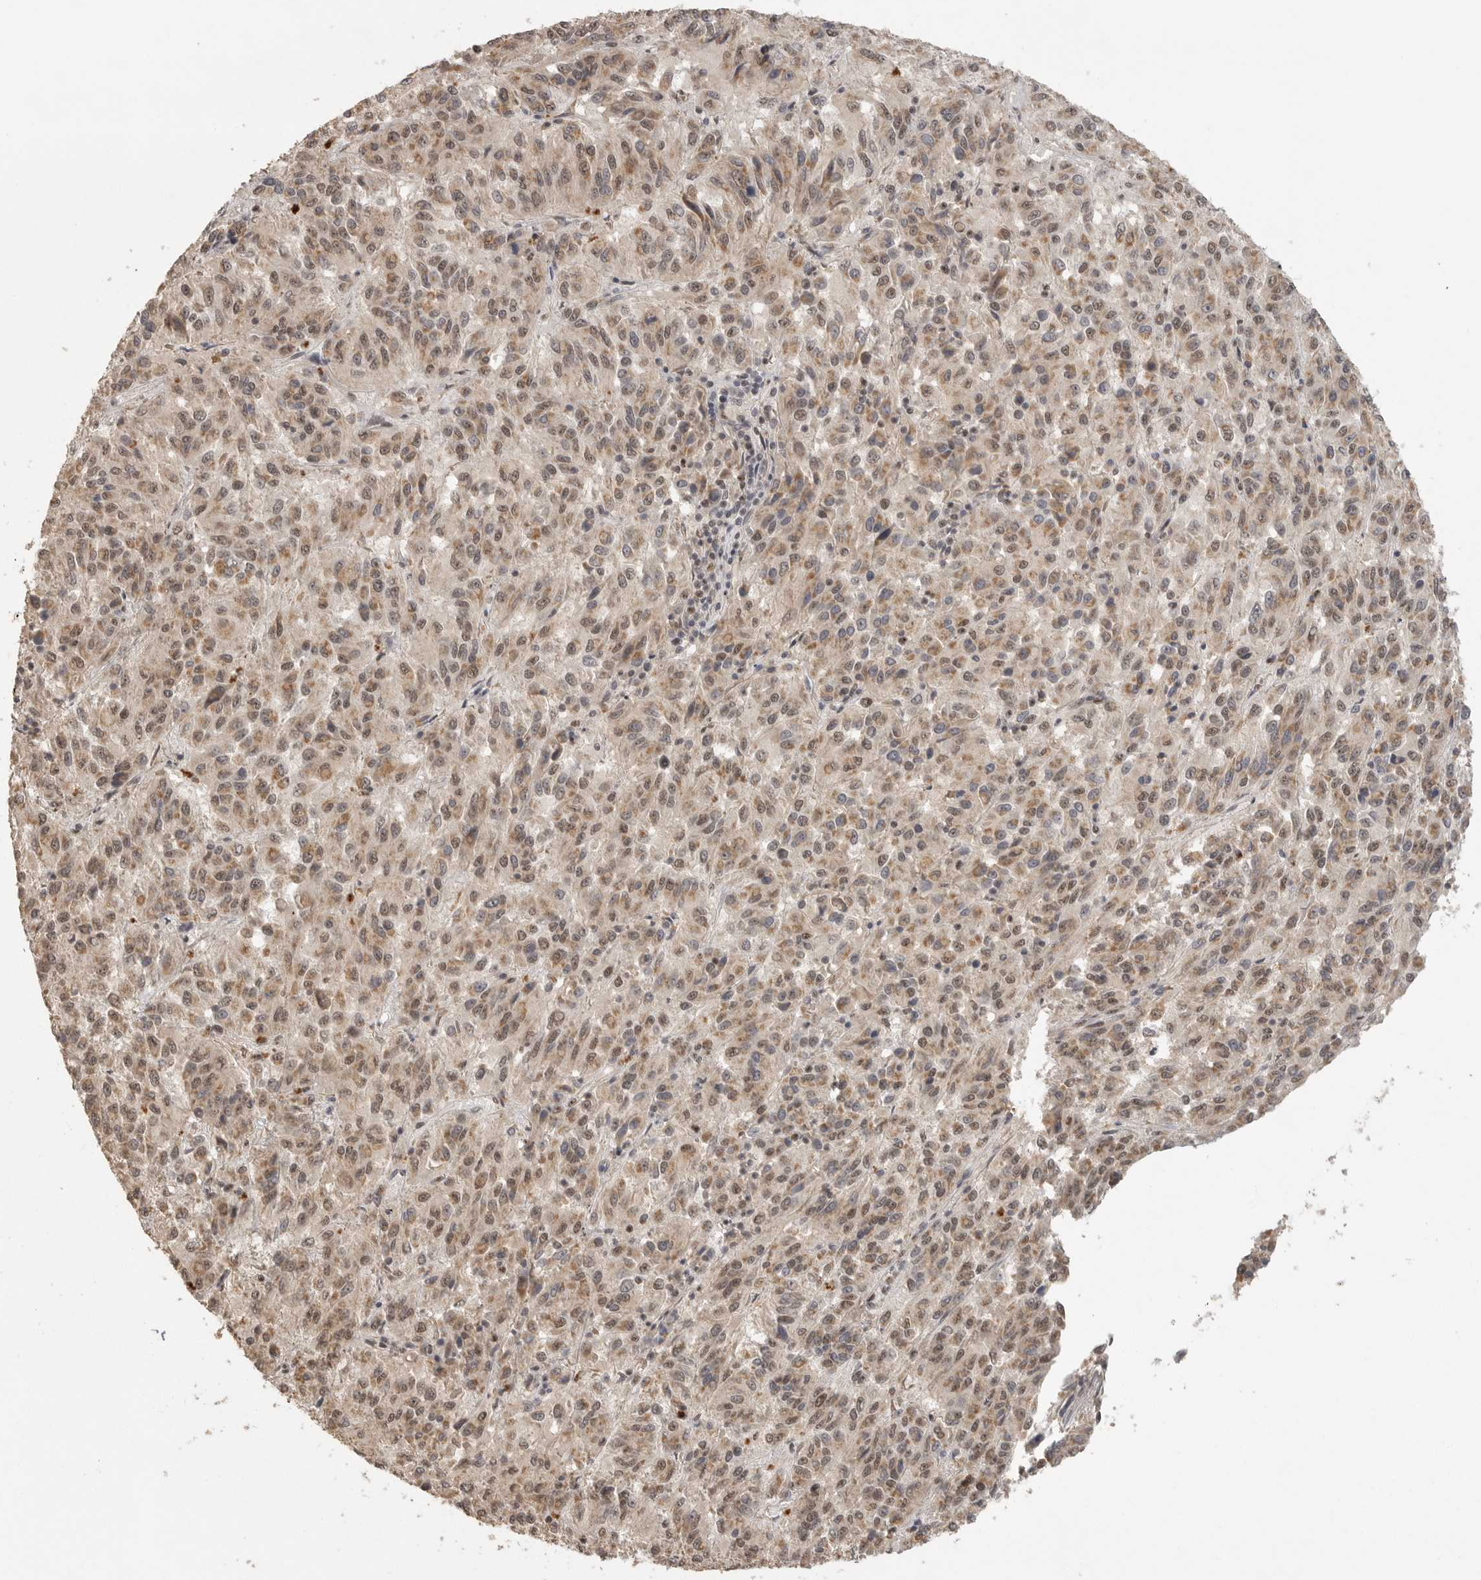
{"staining": {"intensity": "moderate", "quantity": "25%-75%", "location": "cytoplasmic/membranous,nuclear"}, "tissue": "melanoma", "cell_type": "Tumor cells", "image_type": "cancer", "snomed": [{"axis": "morphology", "description": "Malignant melanoma, Metastatic site"}, {"axis": "topography", "description": "Lung"}], "caption": "Immunohistochemical staining of human malignant melanoma (metastatic site) demonstrates medium levels of moderate cytoplasmic/membranous and nuclear staining in approximately 25%-75% of tumor cells. (Stains: DAB in brown, nuclei in blue, Microscopy: brightfield microscopy at high magnification).", "gene": "POMP", "patient": {"sex": "male", "age": 64}}